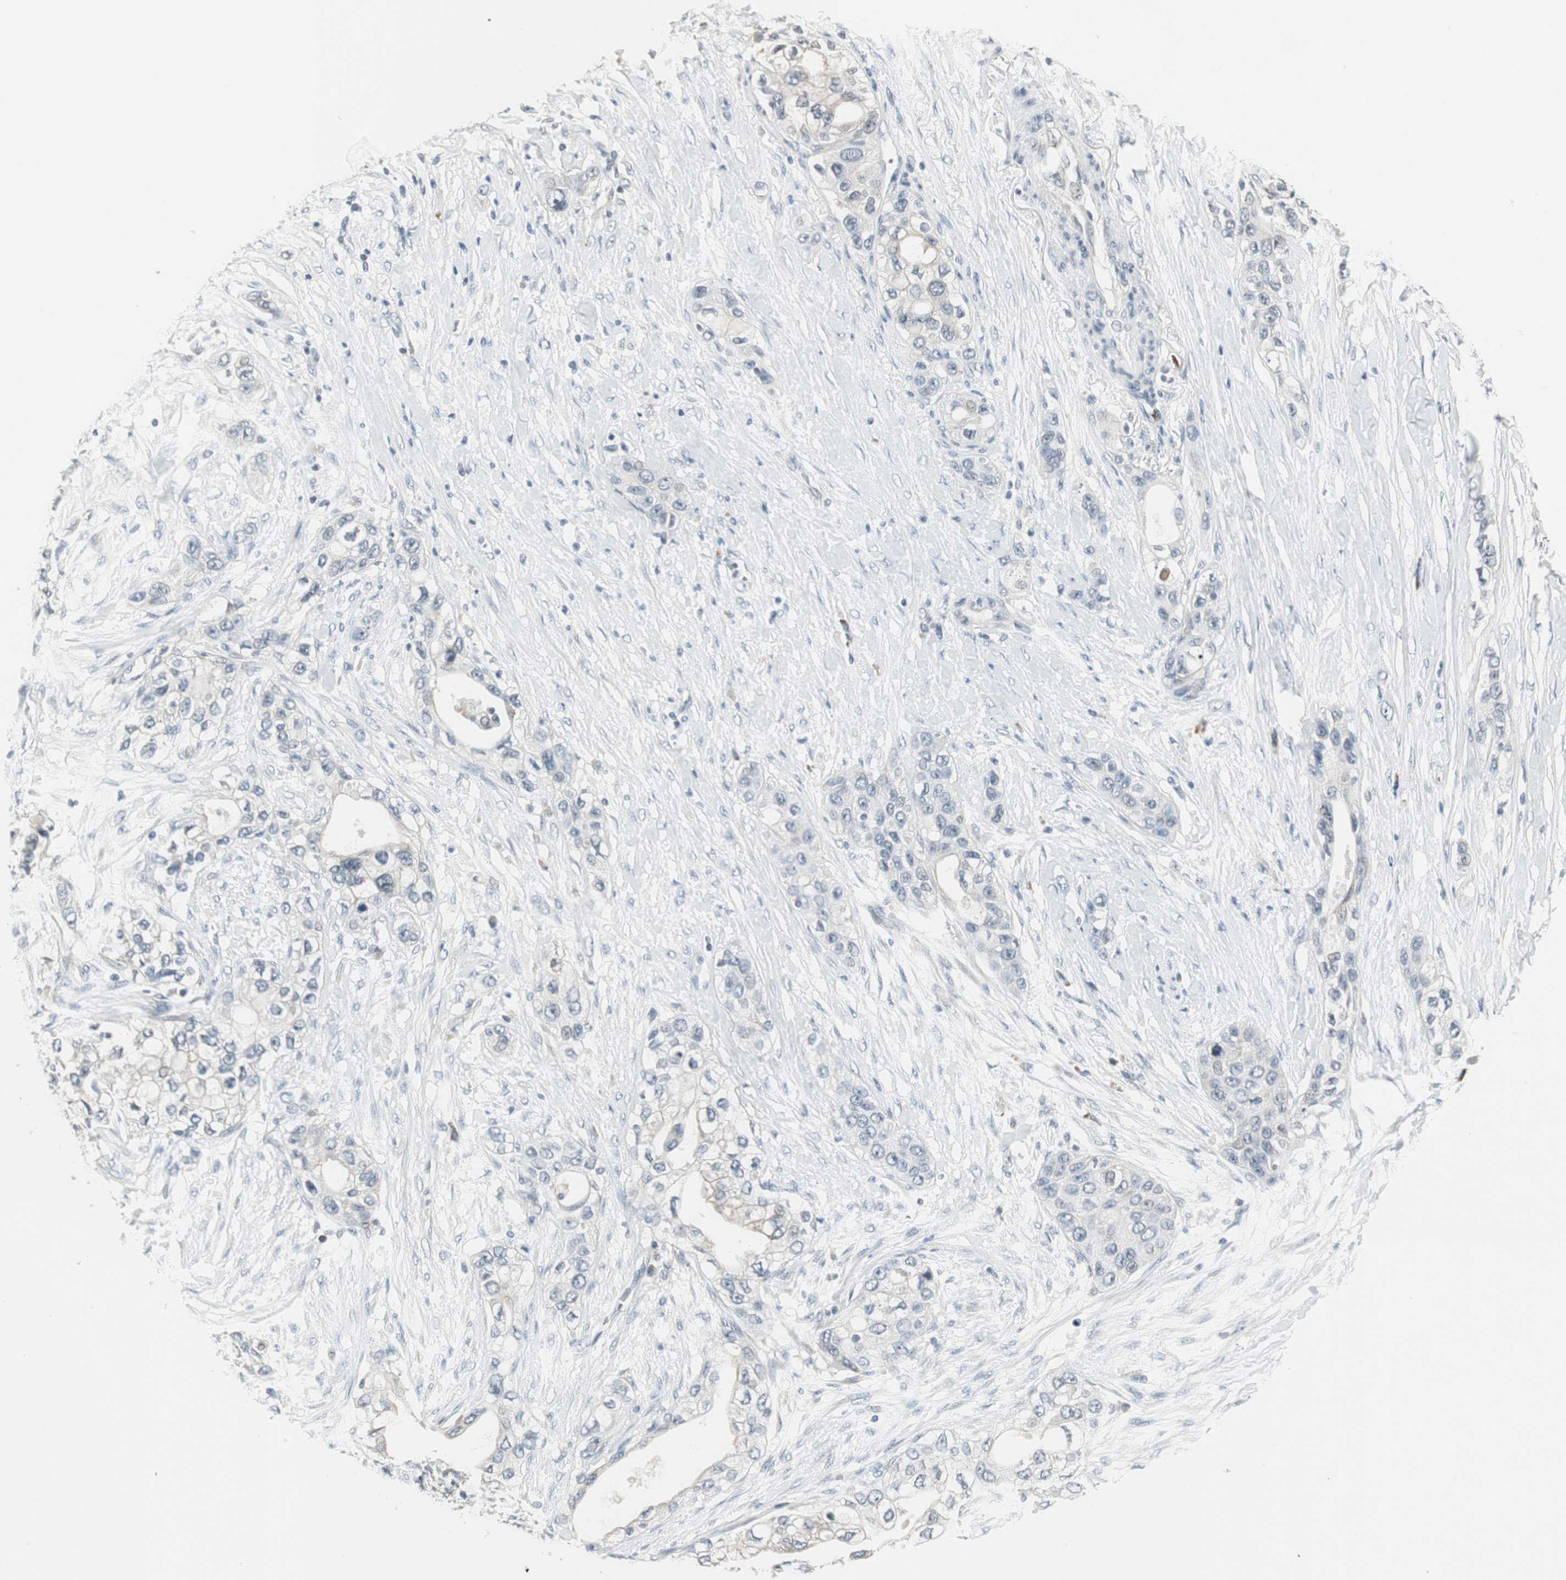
{"staining": {"intensity": "negative", "quantity": "none", "location": "none"}, "tissue": "pancreatic cancer", "cell_type": "Tumor cells", "image_type": "cancer", "snomed": [{"axis": "morphology", "description": "Adenocarcinoma, NOS"}, {"axis": "topography", "description": "Pancreas"}], "caption": "This is a image of immunohistochemistry staining of pancreatic cancer, which shows no staining in tumor cells.", "gene": "CCT5", "patient": {"sex": "female", "age": 70}}